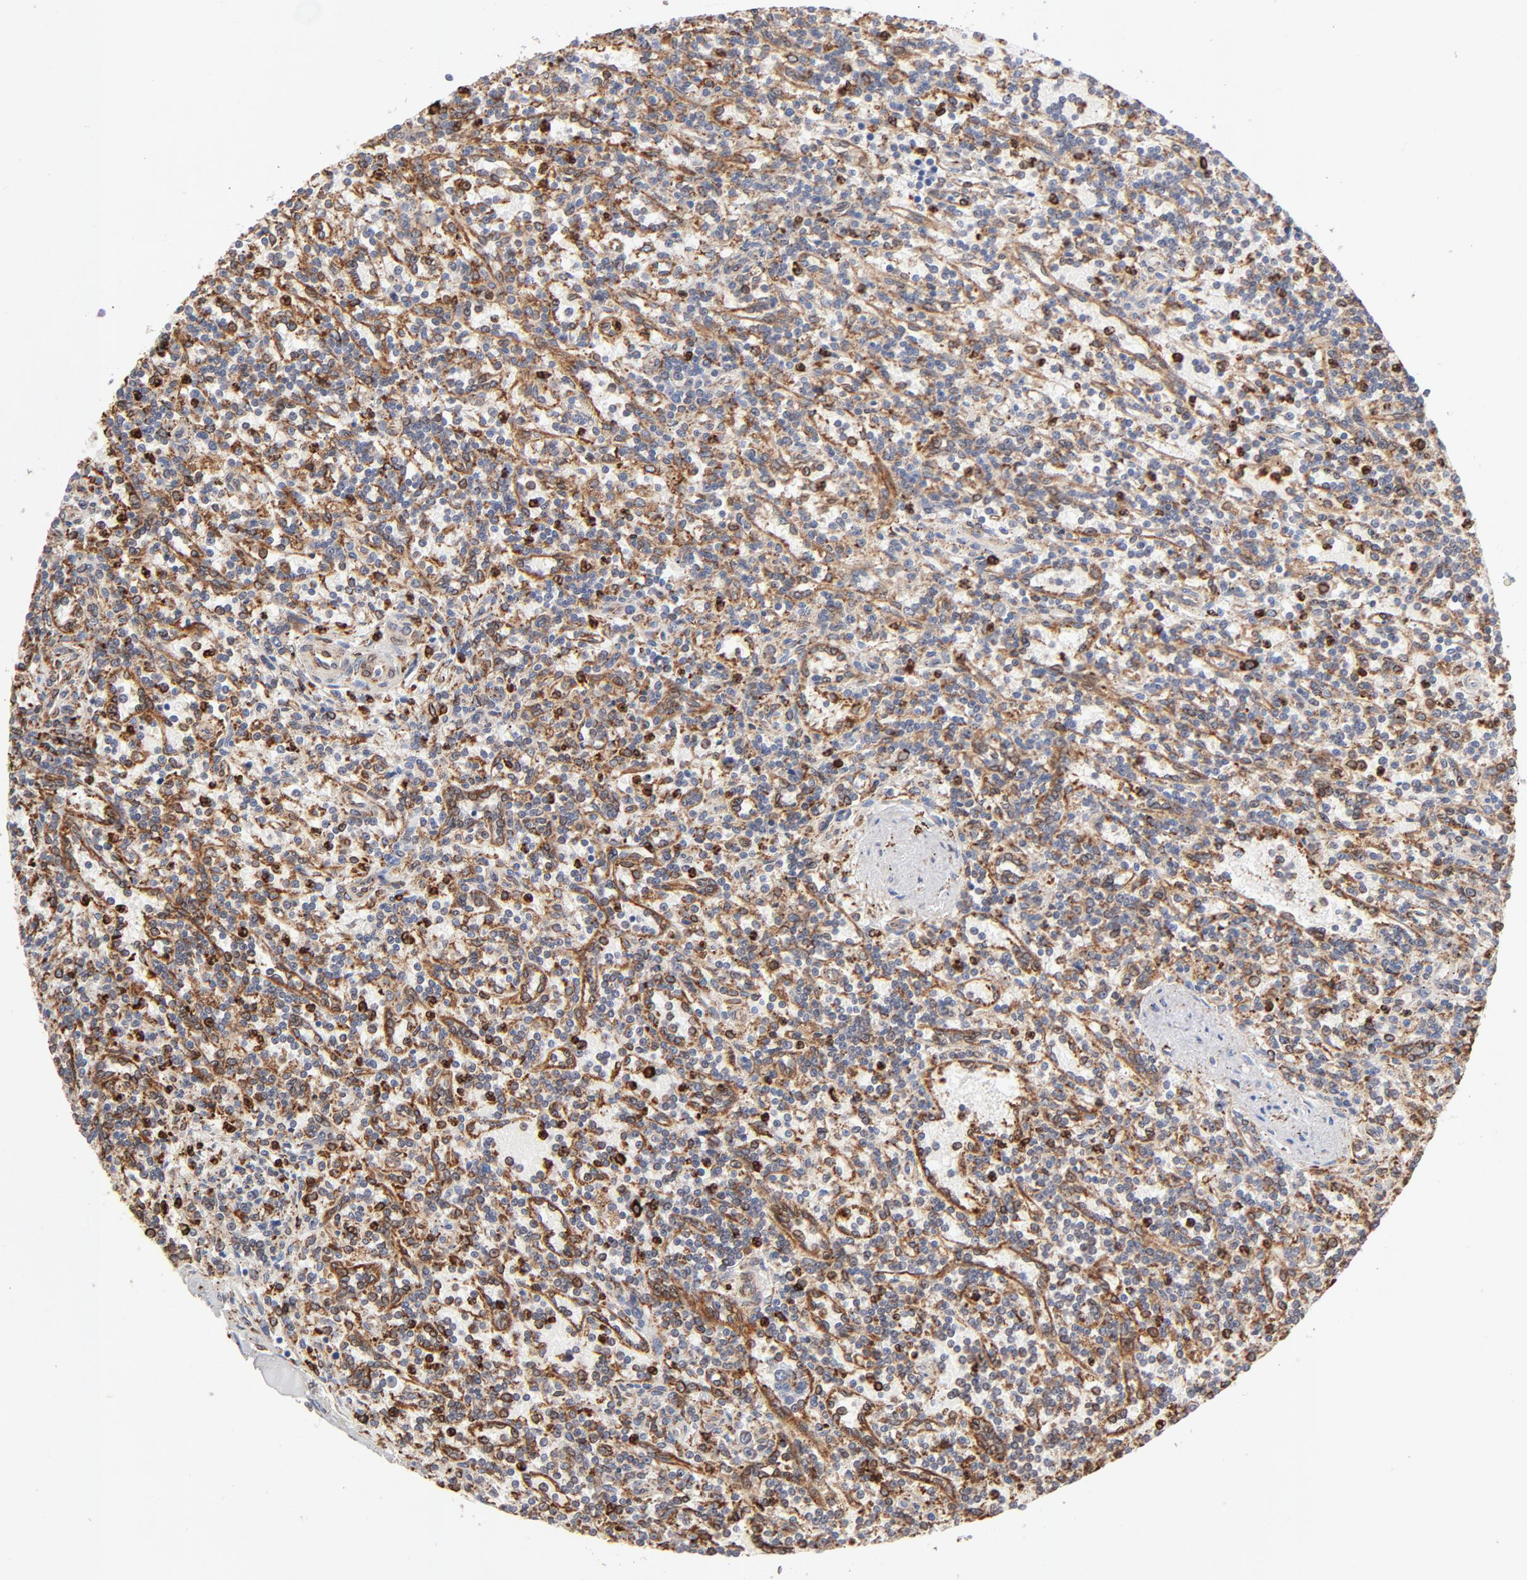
{"staining": {"intensity": "strong", "quantity": "<25%", "location": "cytoplasmic/membranous"}, "tissue": "lymphoma", "cell_type": "Tumor cells", "image_type": "cancer", "snomed": [{"axis": "morphology", "description": "Malignant lymphoma, non-Hodgkin's type, Low grade"}, {"axis": "topography", "description": "Spleen"}], "caption": "Immunohistochemistry (IHC) photomicrograph of human lymphoma stained for a protein (brown), which reveals medium levels of strong cytoplasmic/membranous positivity in about <25% of tumor cells.", "gene": "CANX", "patient": {"sex": "male", "age": 73}}